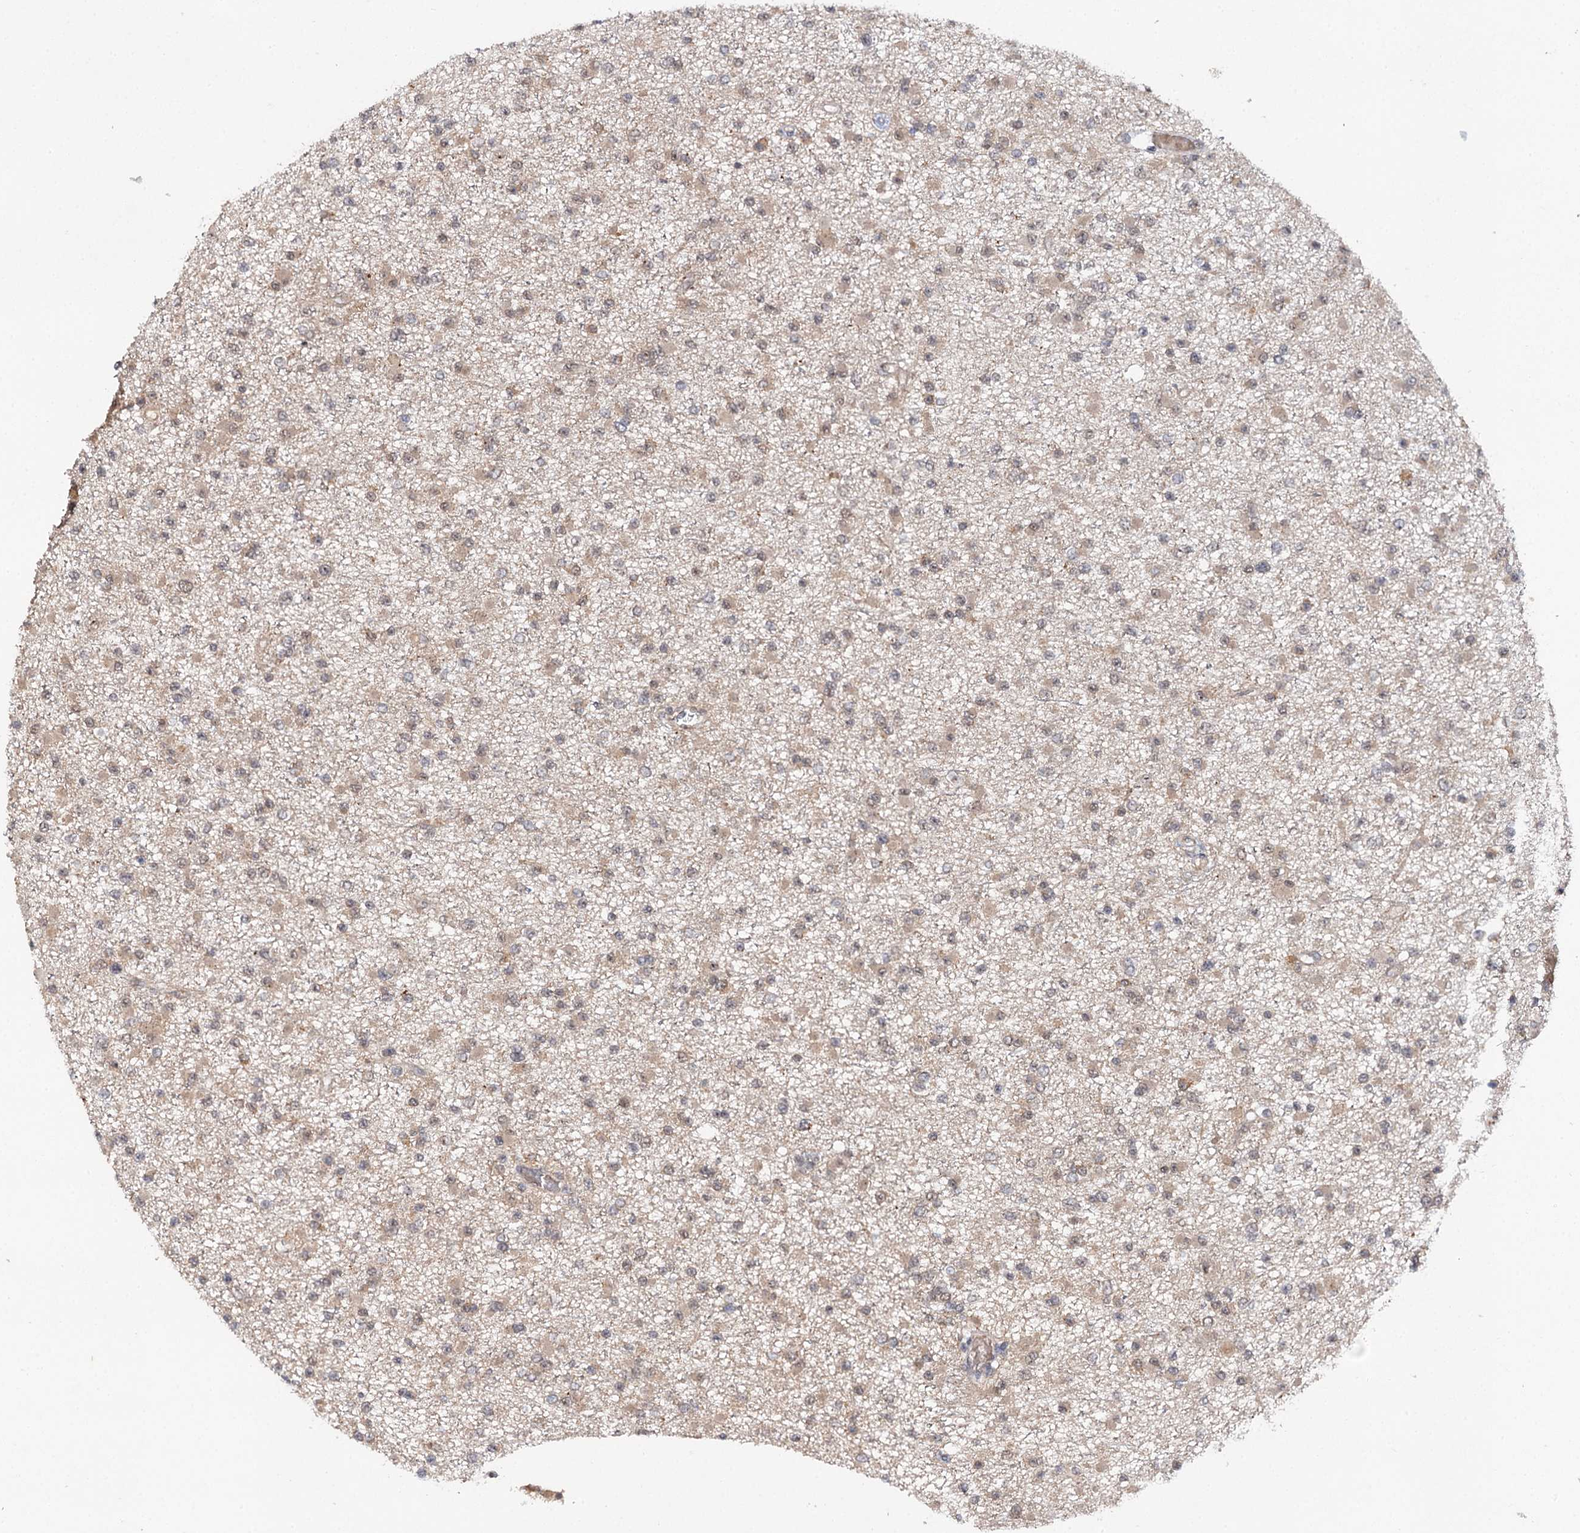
{"staining": {"intensity": "weak", "quantity": "25%-75%", "location": "cytoplasmic/membranous,nuclear"}, "tissue": "glioma", "cell_type": "Tumor cells", "image_type": "cancer", "snomed": [{"axis": "morphology", "description": "Glioma, malignant, Low grade"}, {"axis": "topography", "description": "Brain"}], "caption": "Immunohistochemical staining of malignant glioma (low-grade) exhibits low levels of weak cytoplasmic/membranous and nuclear protein staining in approximately 25%-75% of tumor cells.", "gene": "BUD13", "patient": {"sex": "female", "age": 22}}